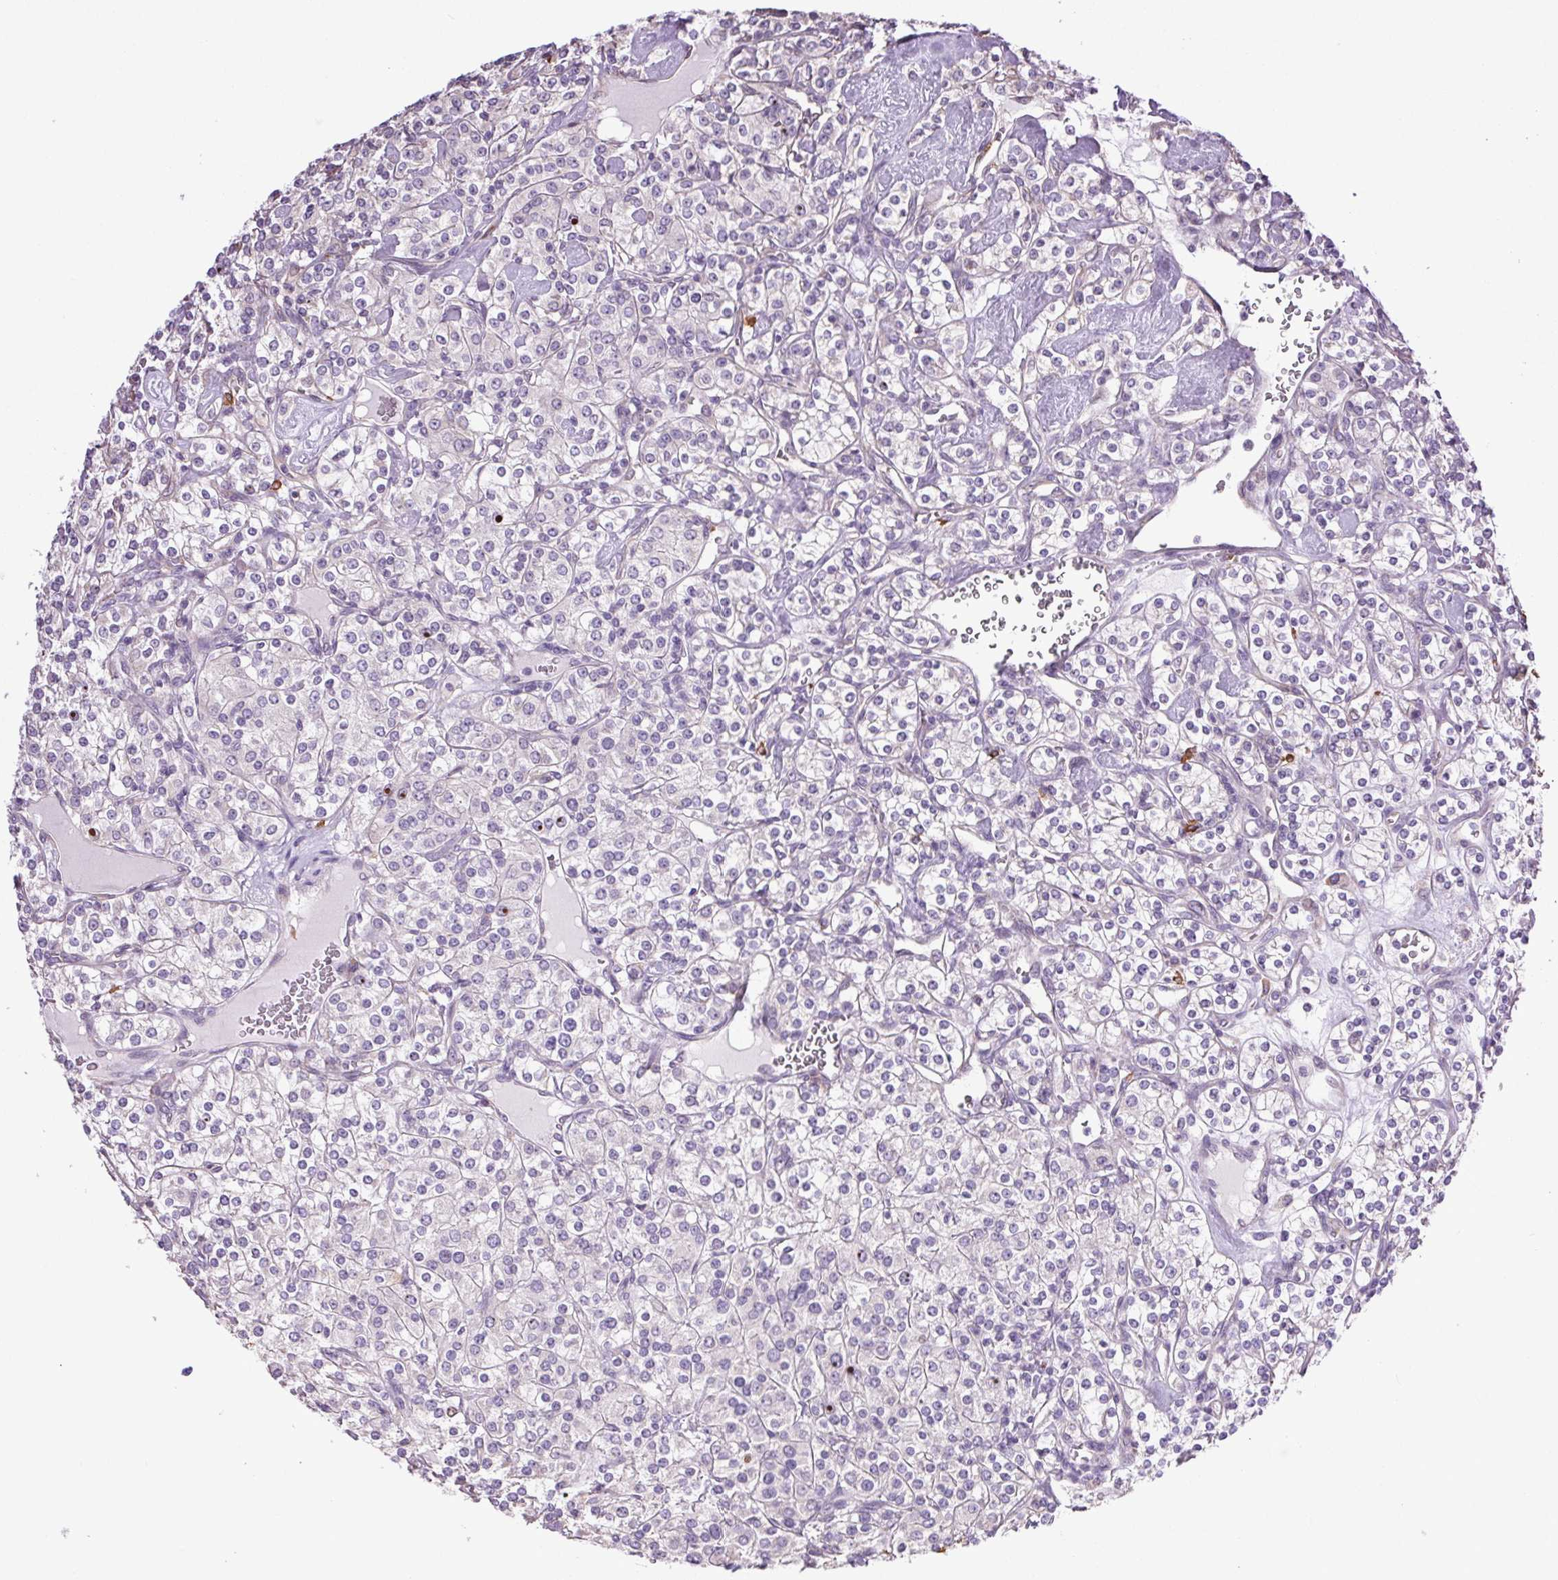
{"staining": {"intensity": "negative", "quantity": "none", "location": "none"}, "tissue": "renal cancer", "cell_type": "Tumor cells", "image_type": "cancer", "snomed": [{"axis": "morphology", "description": "Adenocarcinoma, NOS"}, {"axis": "topography", "description": "Kidney"}], "caption": "Tumor cells show no significant positivity in renal cancer.", "gene": "SNX31", "patient": {"sex": "male", "age": 77}}